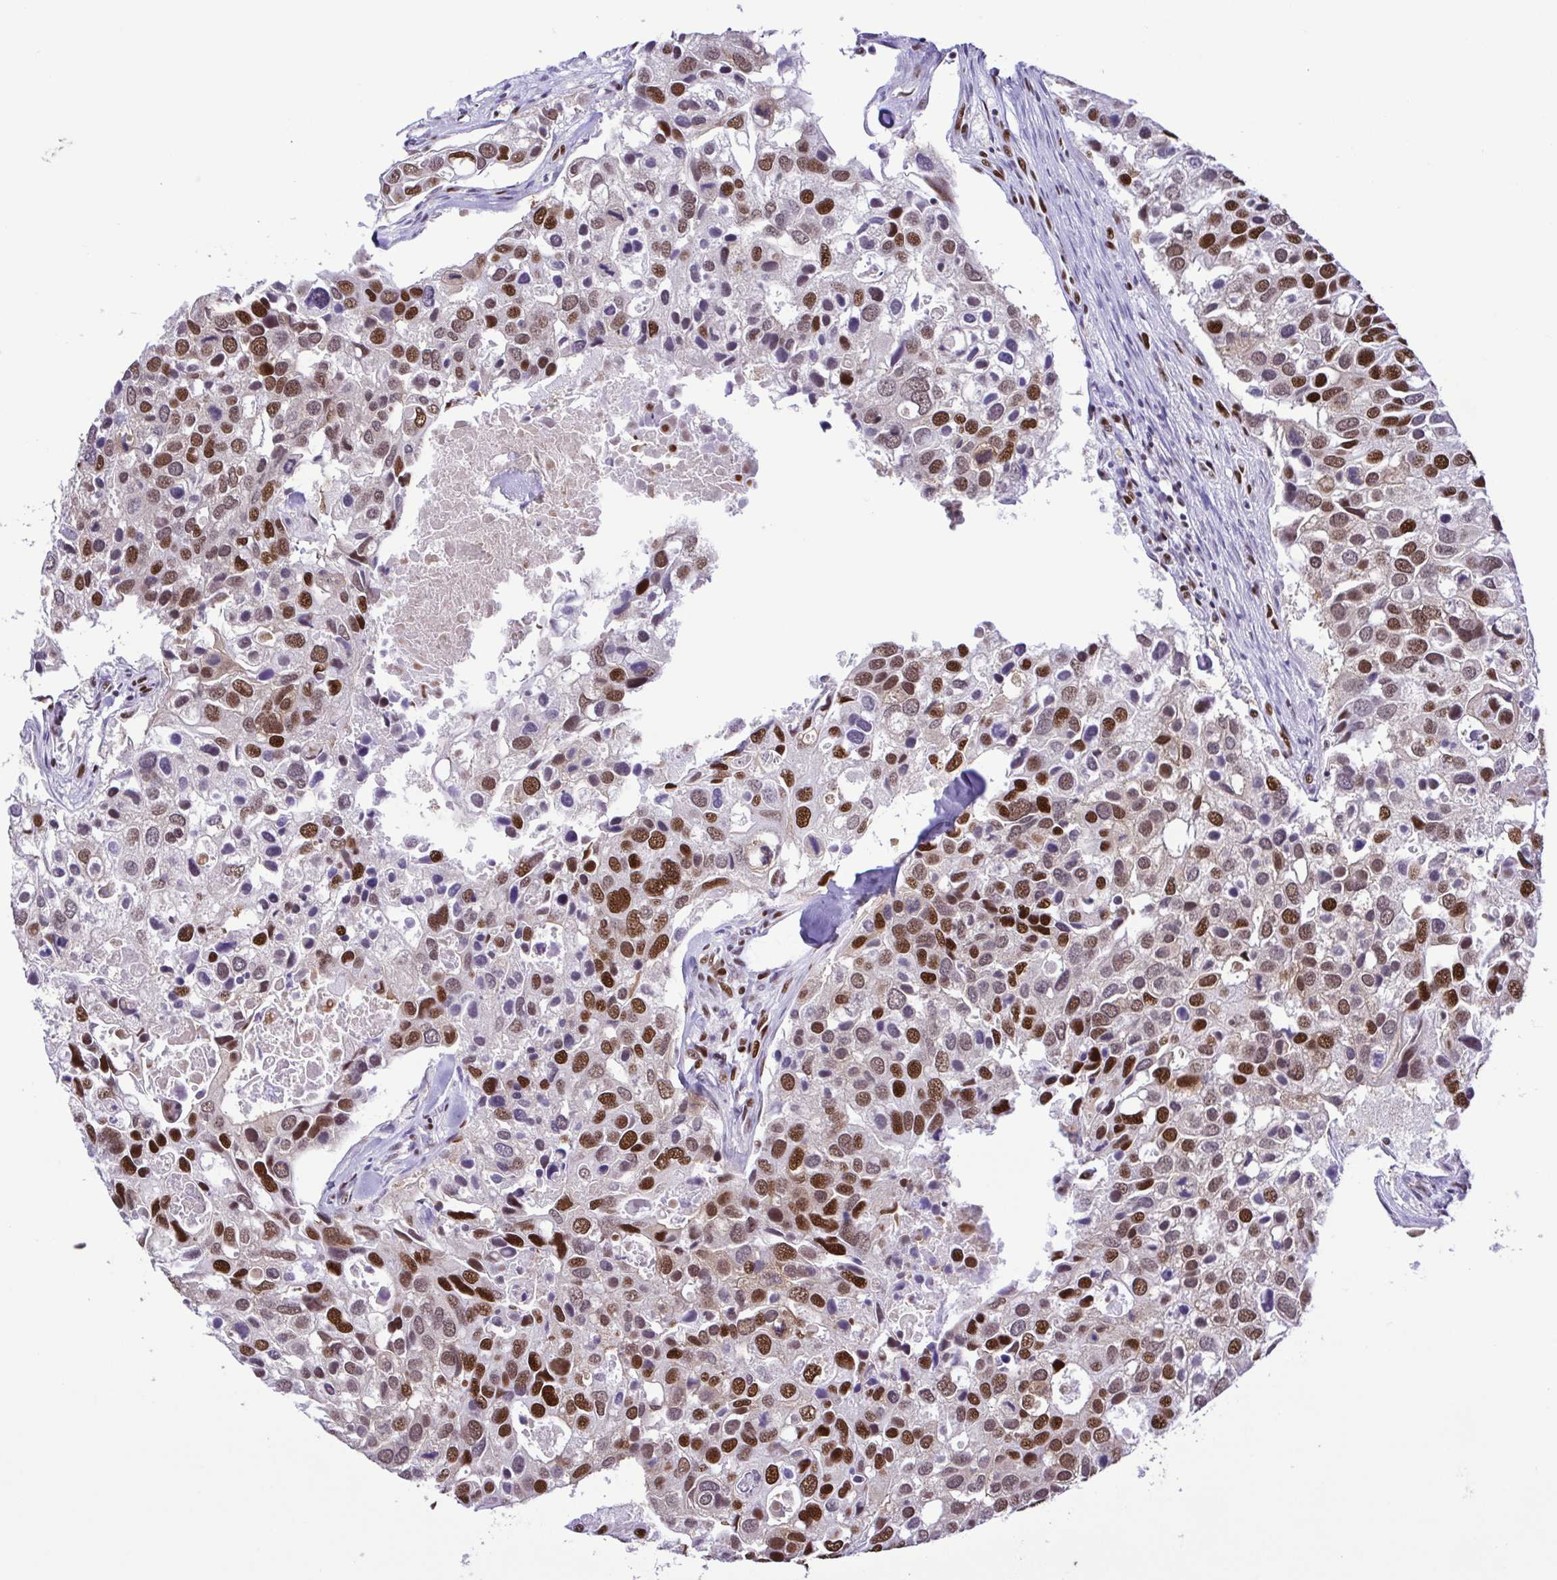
{"staining": {"intensity": "strong", "quantity": "25%-75%", "location": "nuclear"}, "tissue": "breast cancer", "cell_type": "Tumor cells", "image_type": "cancer", "snomed": [{"axis": "morphology", "description": "Duct carcinoma"}, {"axis": "topography", "description": "Breast"}], "caption": "Tumor cells exhibit high levels of strong nuclear positivity in approximately 25%-75% of cells in breast cancer.", "gene": "TRIM28", "patient": {"sex": "female", "age": 83}}